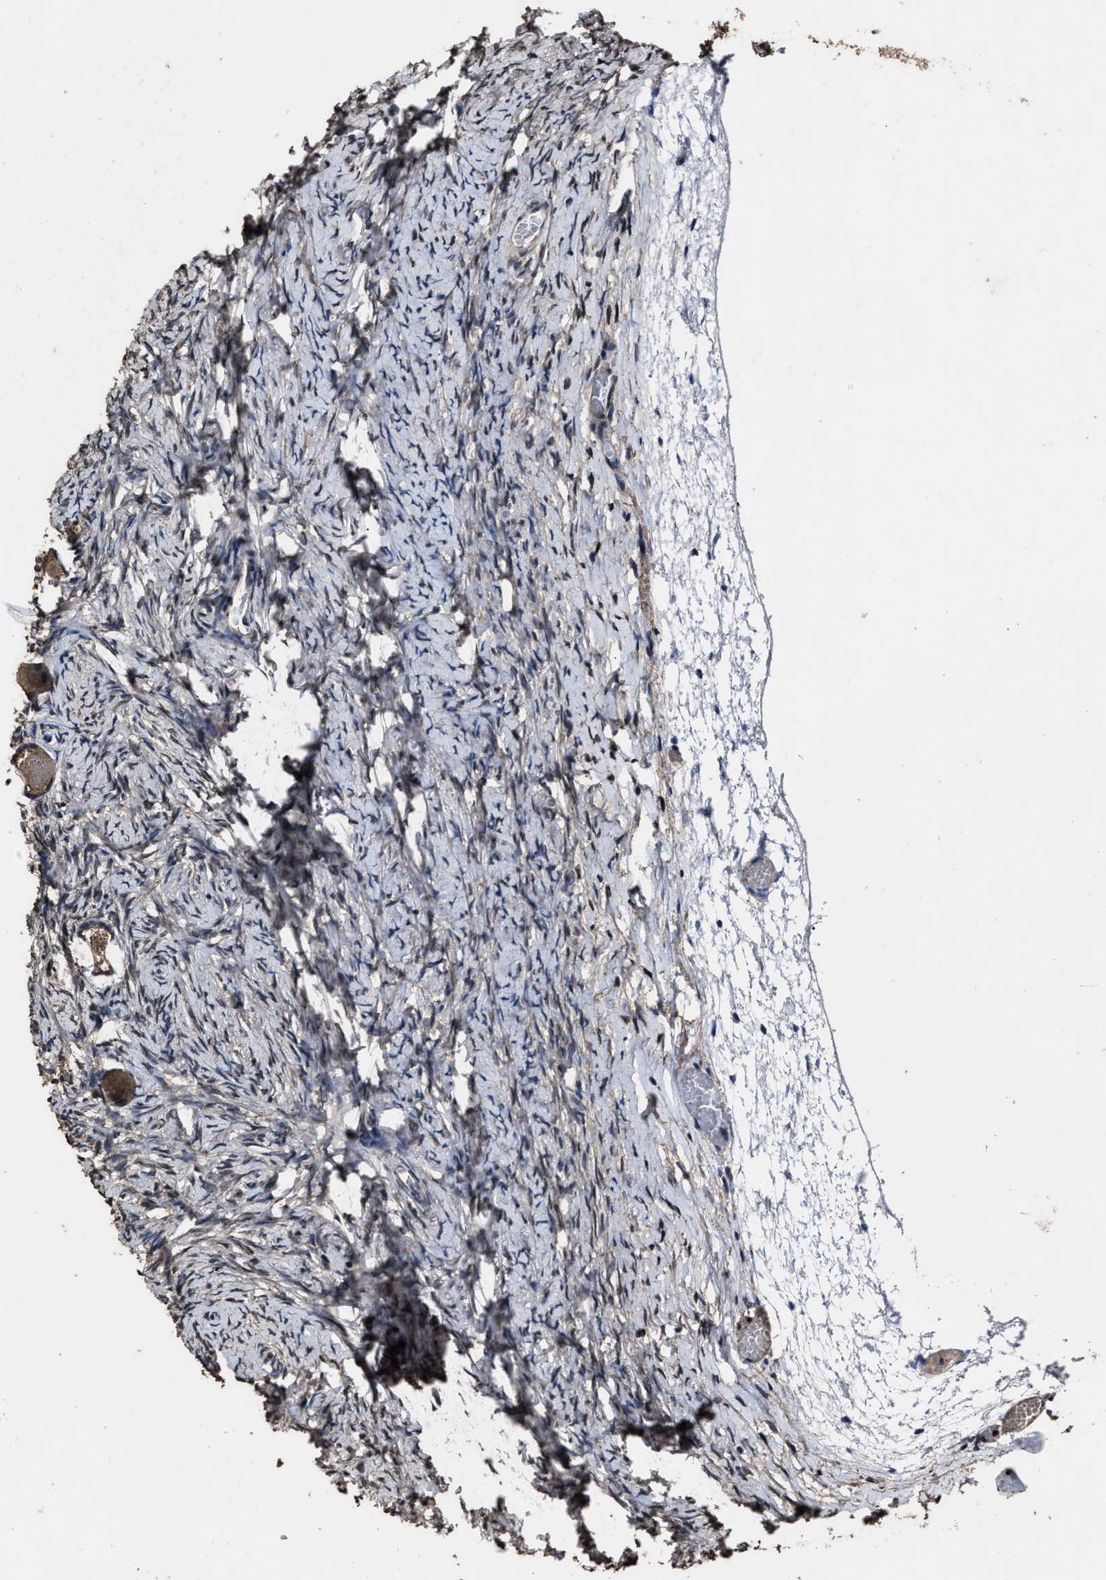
{"staining": {"intensity": "weak", "quantity": ">75%", "location": "cytoplasmic/membranous"}, "tissue": "ovary", "cell_type": "Follicle cells", "image_type": "normal", "snomed": [{"axis": "morphology", "description": "Normal tissue, NOS"}, {"axis": "topography", "description": "Ovary"}], "caption": "Immunohistochemistry (IHC) image of benign ovary: human ovary stained using immunohistochemistry exhibits low levels of weak protein expression localized specifically in the cytoplasmic/membranous of follicle cells, appearing as a cytoplasmic/membranous brown color.", "gene": "RSBN1L", "patient": {"sex": "female", "age": 27}}